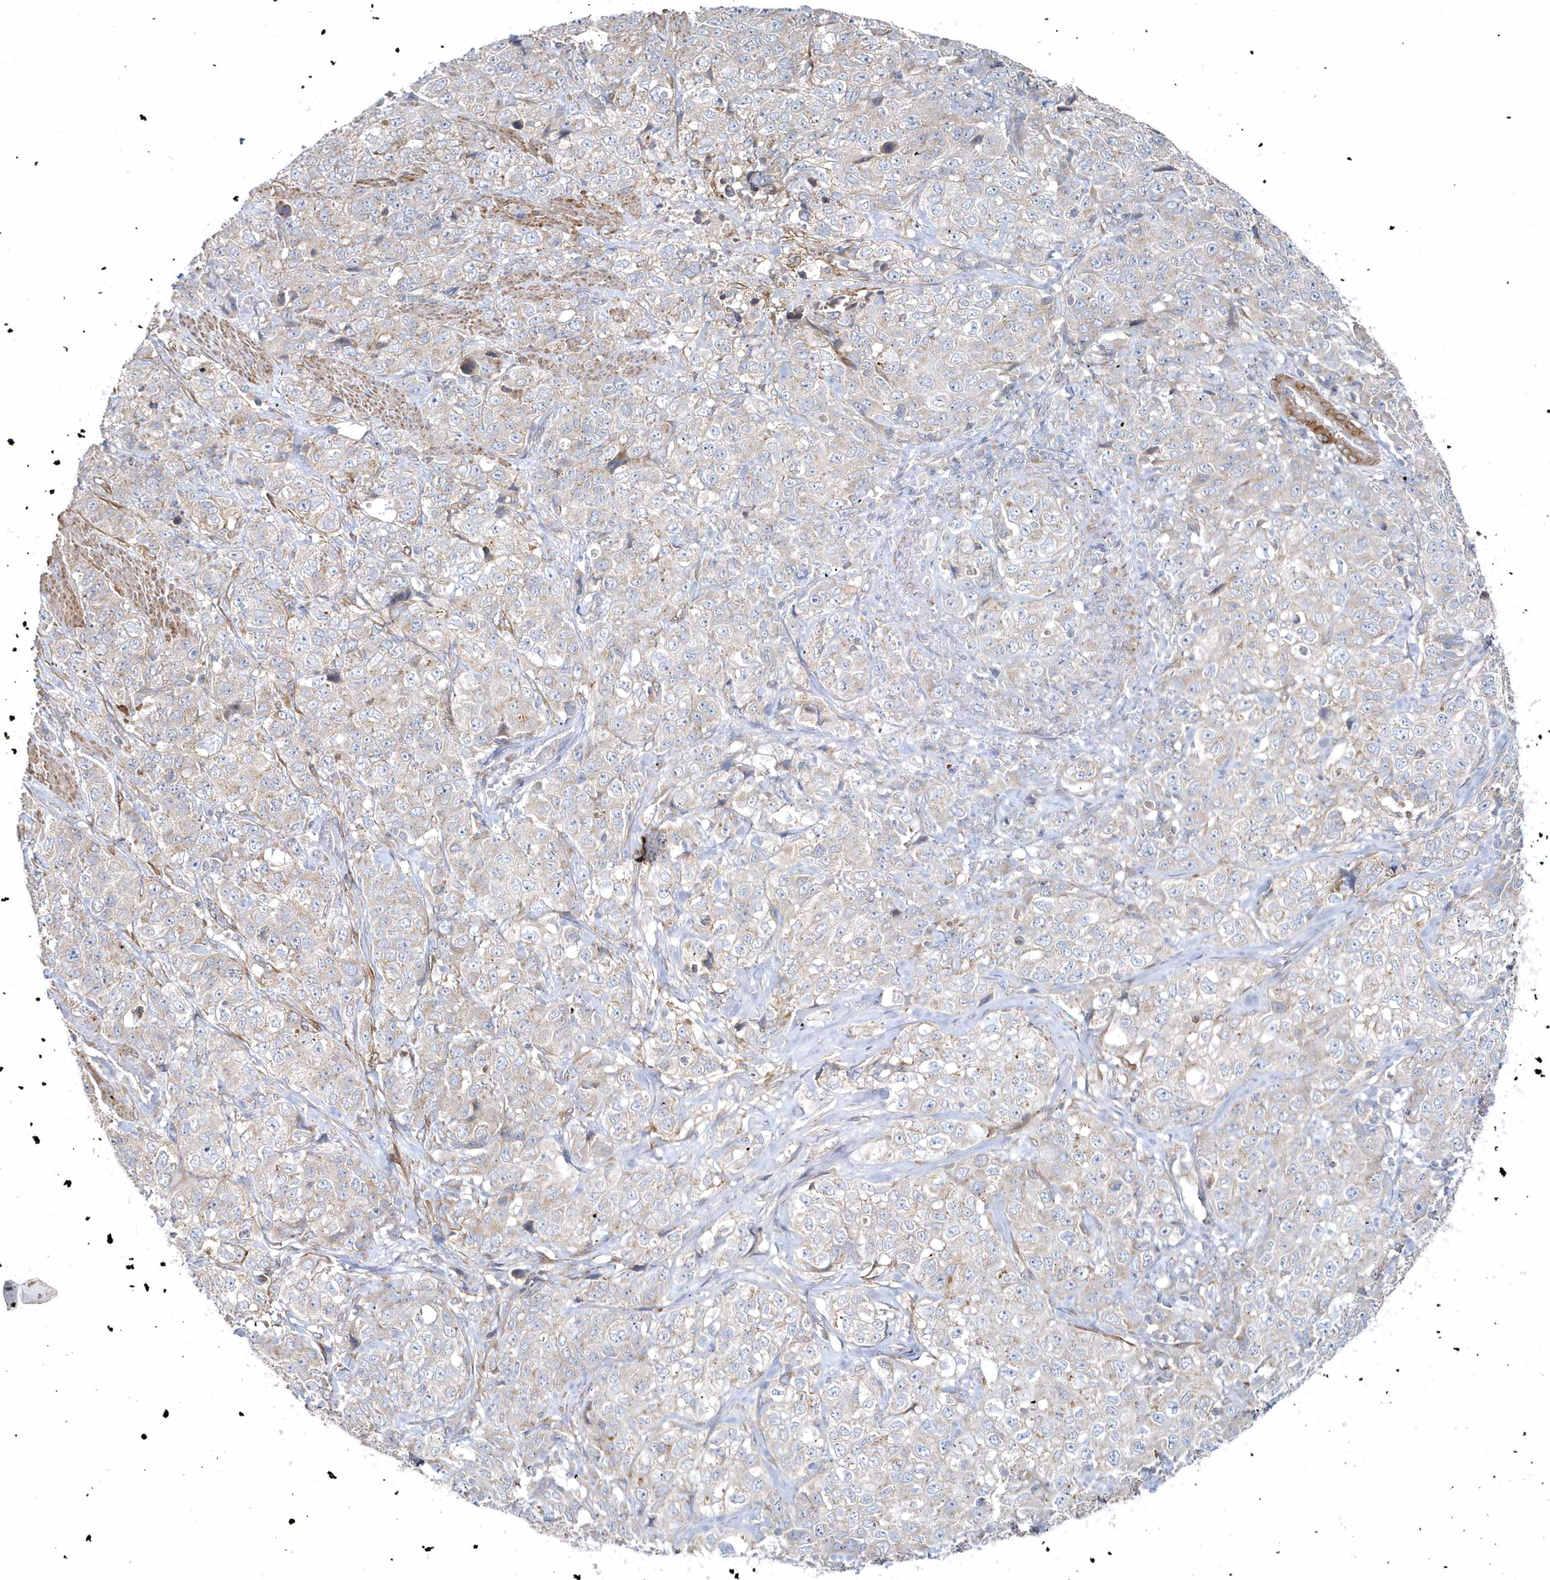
{"staining": {"intensity": "weak", "quantity": "<25%", "location": "cytoplasmic/membranous"}, "tissue": "stomach cancer", "cell_type": "Tumor cells", "image_type": "cancer", "snomed": [{"axis": "morphology", "description": "Adenocarcinoma, NOS"}, {"axis": "topography", "description": "Stomach"}], "caption": "Tumor cells show no significant staining in stomach cancer (adenocarcinoma). Brightfield microscopy of immunohistochemistry (IHC) stained with DAB (brown) and hematoxylin (blue), captured at high magnification.", "gene": "LEXM", "patient": {"sex": "male", "age": 48}}